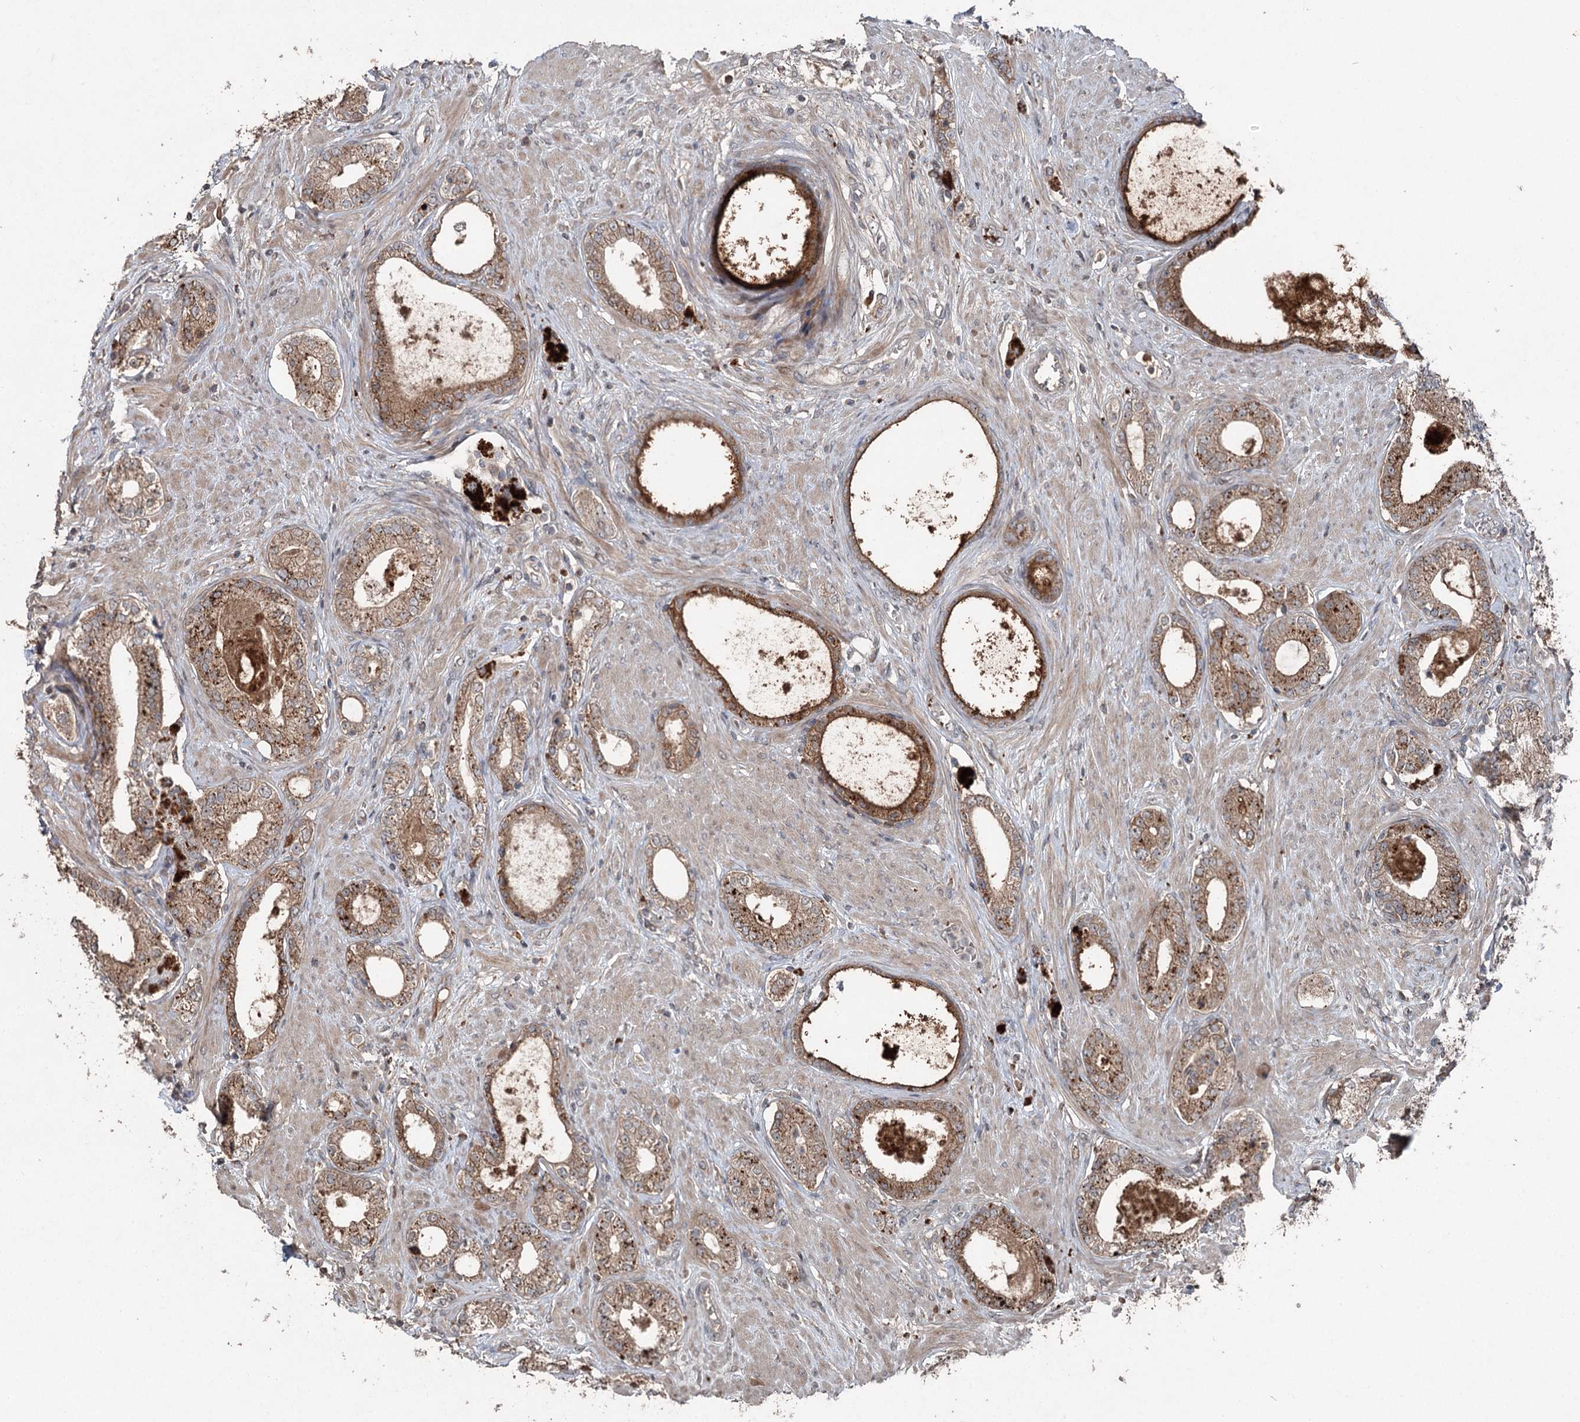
{"staining": {"intensity": "moderate", "quantity": ">75%", "location": "cytoplasmic/membranous"}, "tissue": "prostate cancer", "cell_type": "Tumor cells", "image_type": "cancer", "snomed": [{"axis": "morphology", "description": "Adenocarcinoma, High grade"}, {"axis": "topography", "description": "Prostate"}], "caption": "Prostate adenocarcinoma (high-grade) stained with DAB (3,3'-diaminobenzidine) immunohistochemistry displays medium levels of moderate cytoplasmic/membranous staining in approximately >75% of tumor cells.", "gene": "MAPK8IP2", "patient": {"sex": "male", "age": 63}}